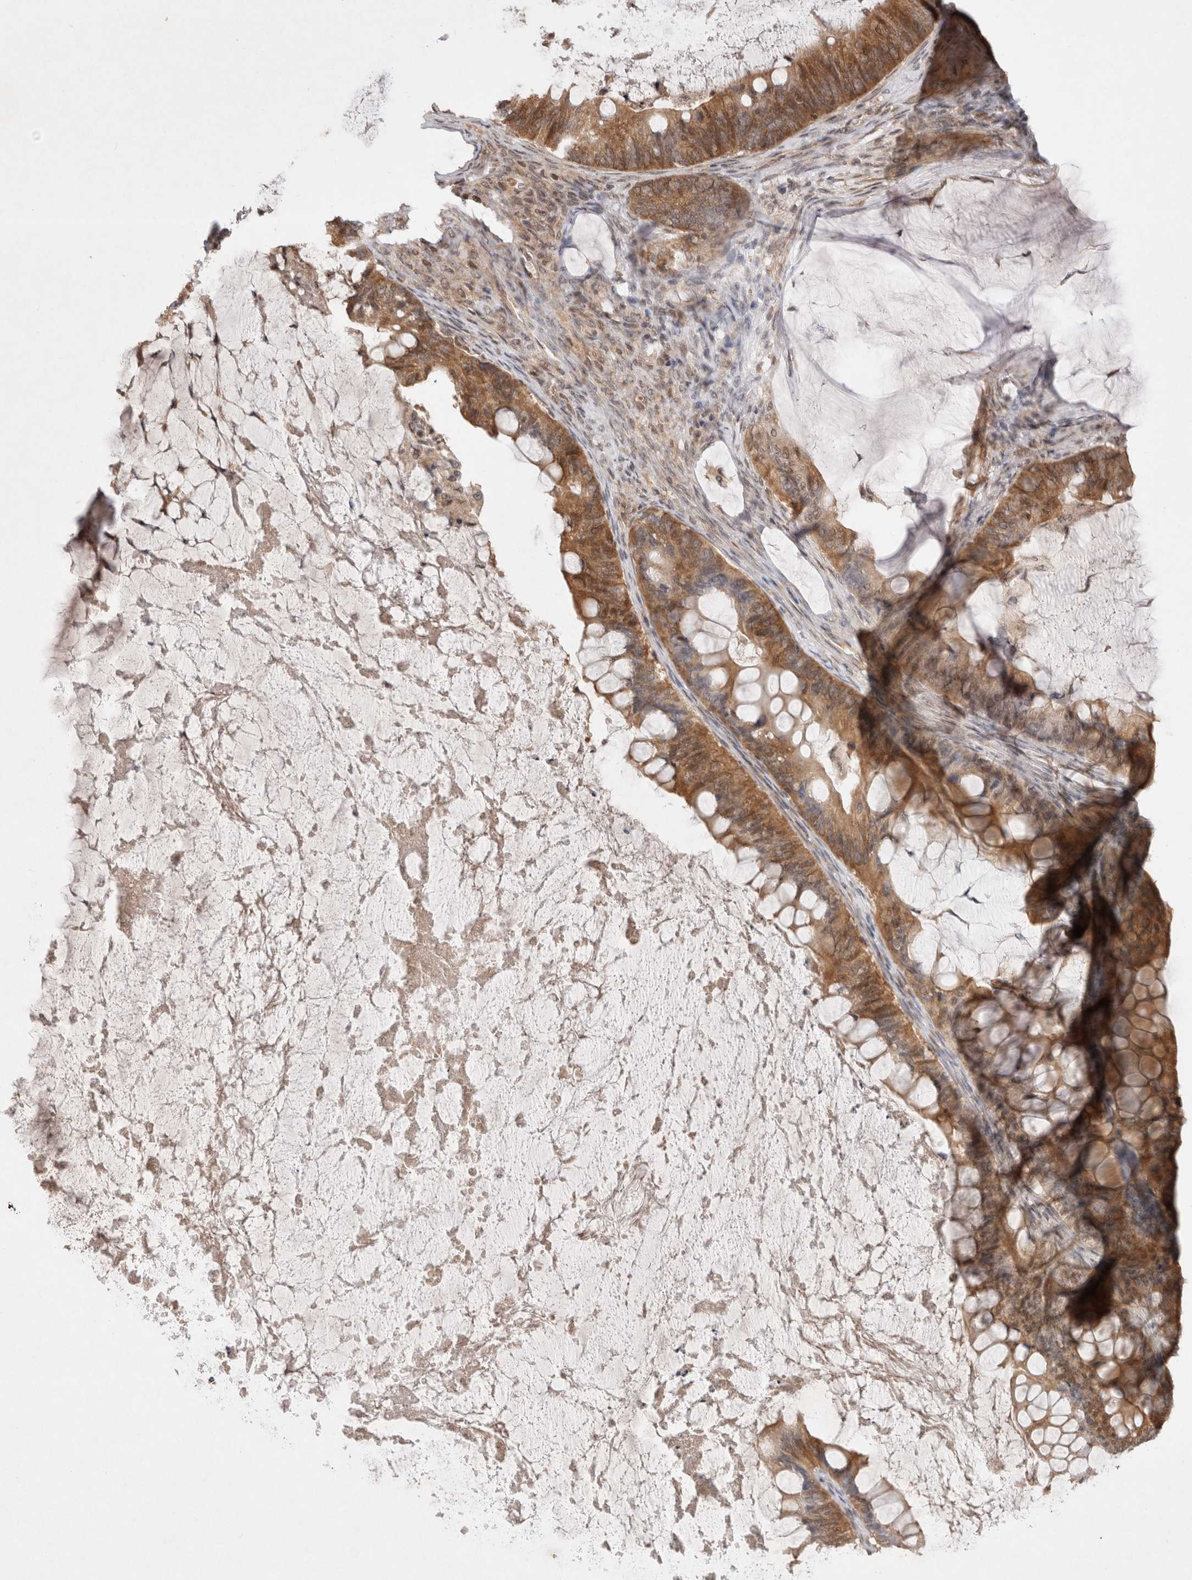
{"staining": {"intensity": "moderate", "quantity": ">75%", "location": "cytoplasmic/membranous"}, "tissue": "ovarian cancer", "cell_type": "Tumor cells", "image_type": "cancer", "snomed": [{"axis": "morphology", "description": "Cystadenocarcinoma, mucinous, NOS"}, {"axis": "topography", "description": "Ovary"}], "caption": "IHC (DAB) staining of ovarian cancer displays moderate cytoplasmic/membranous protein staining in approximately >75% of tumor cells. (brown staining indicates protein expression, while blue staining denotes nuclei).", "gene": "EIF2AK1", "patient": {"sex": "female", "age": 61}}